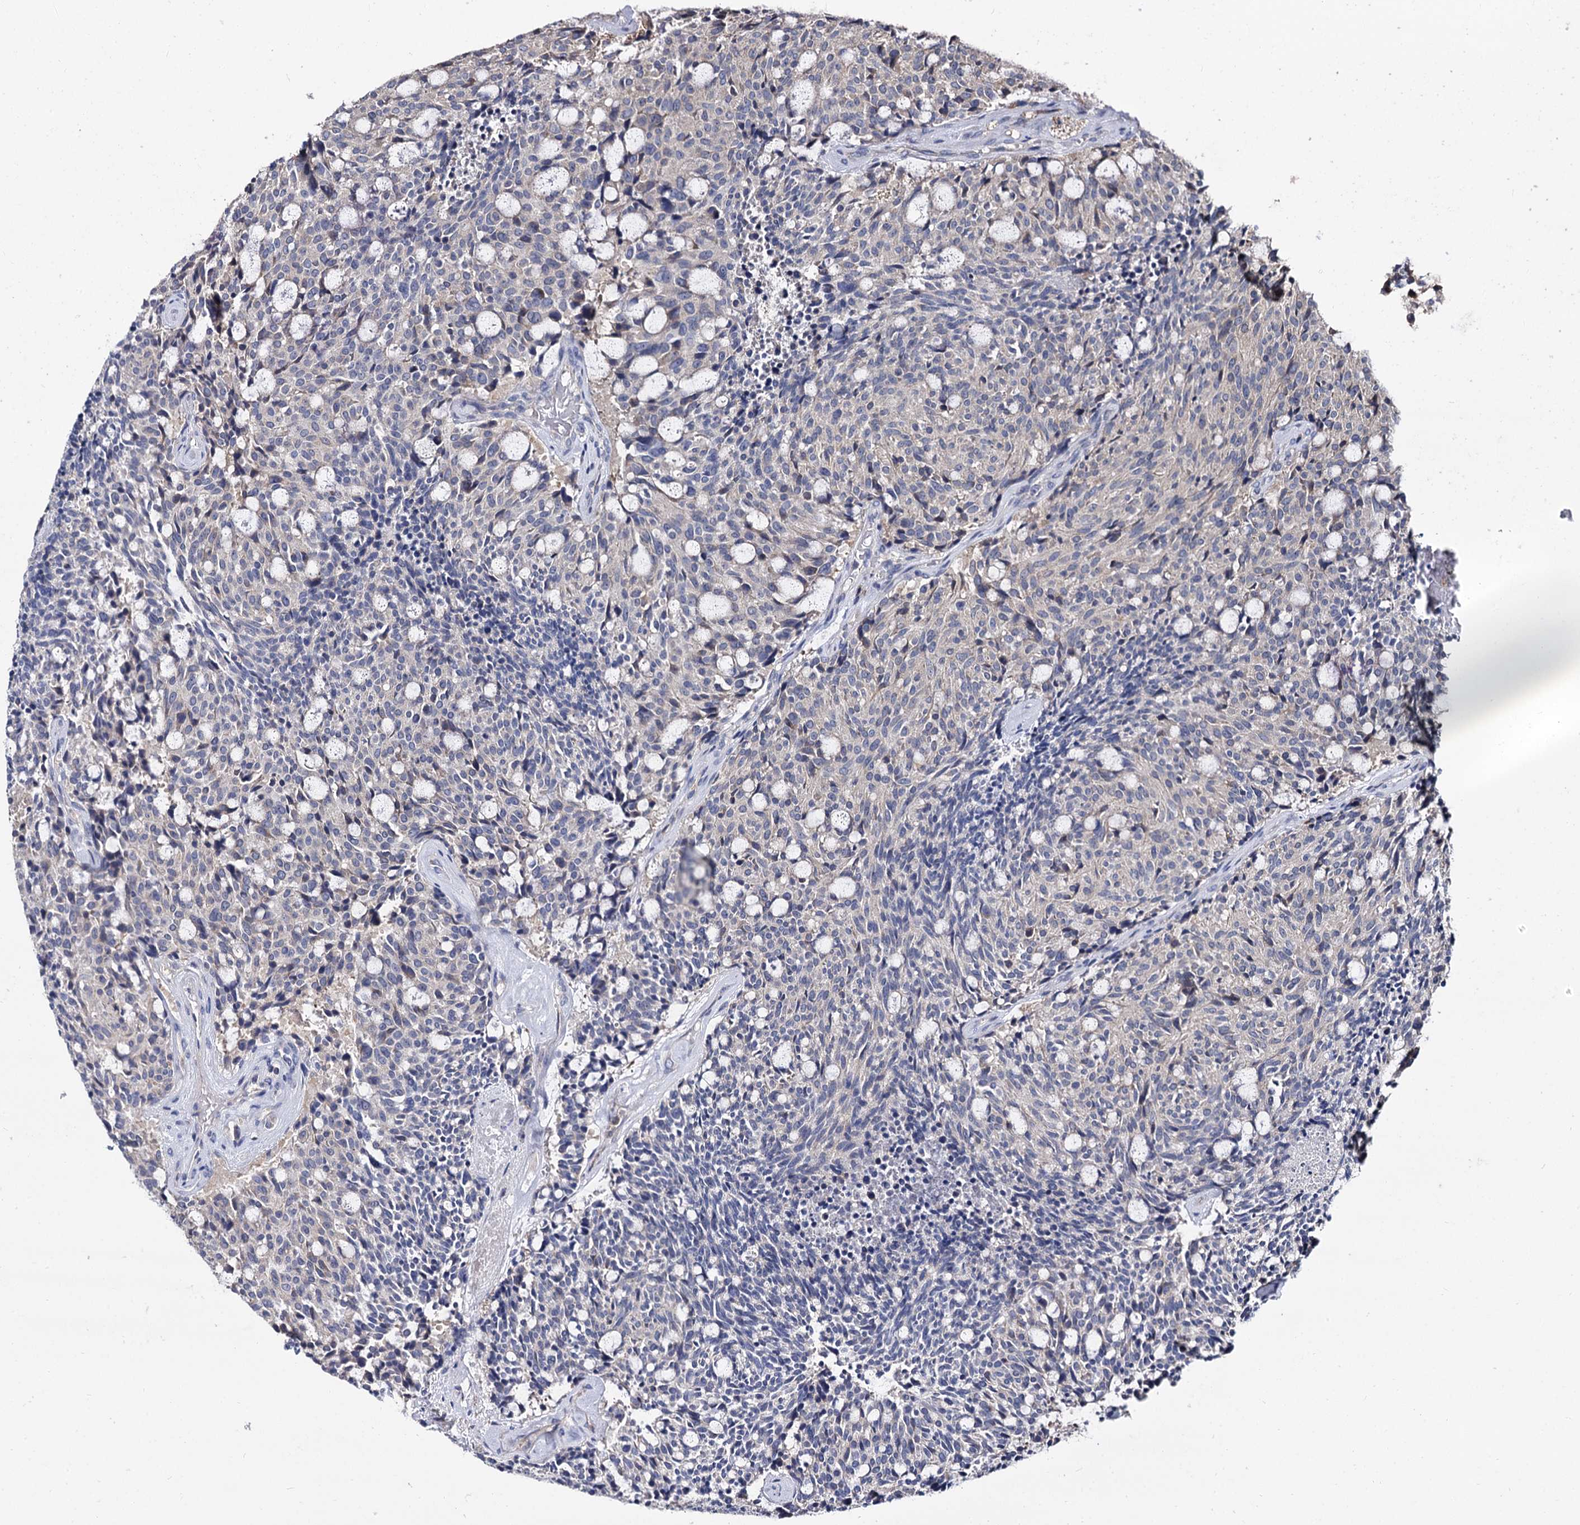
{"staining": {"intensity": "negative", "quantity": "none", "location": "none"}, "tissue": "carcinoid", "cell_type": "Tumor cells", "image_type": "cancer", "snomed": [{"axis": "morphology", "description": "Carcinoid, malignant, NOS"}, {"axis": "topography", "description": "Pancreas"}], "caption": "Human carcinoid (malignant) stained for a protein using IHC reveals no expression in tumor cells.", "gene": "ANKRD13A", "patient": {"sex": "female", "age": 54}}